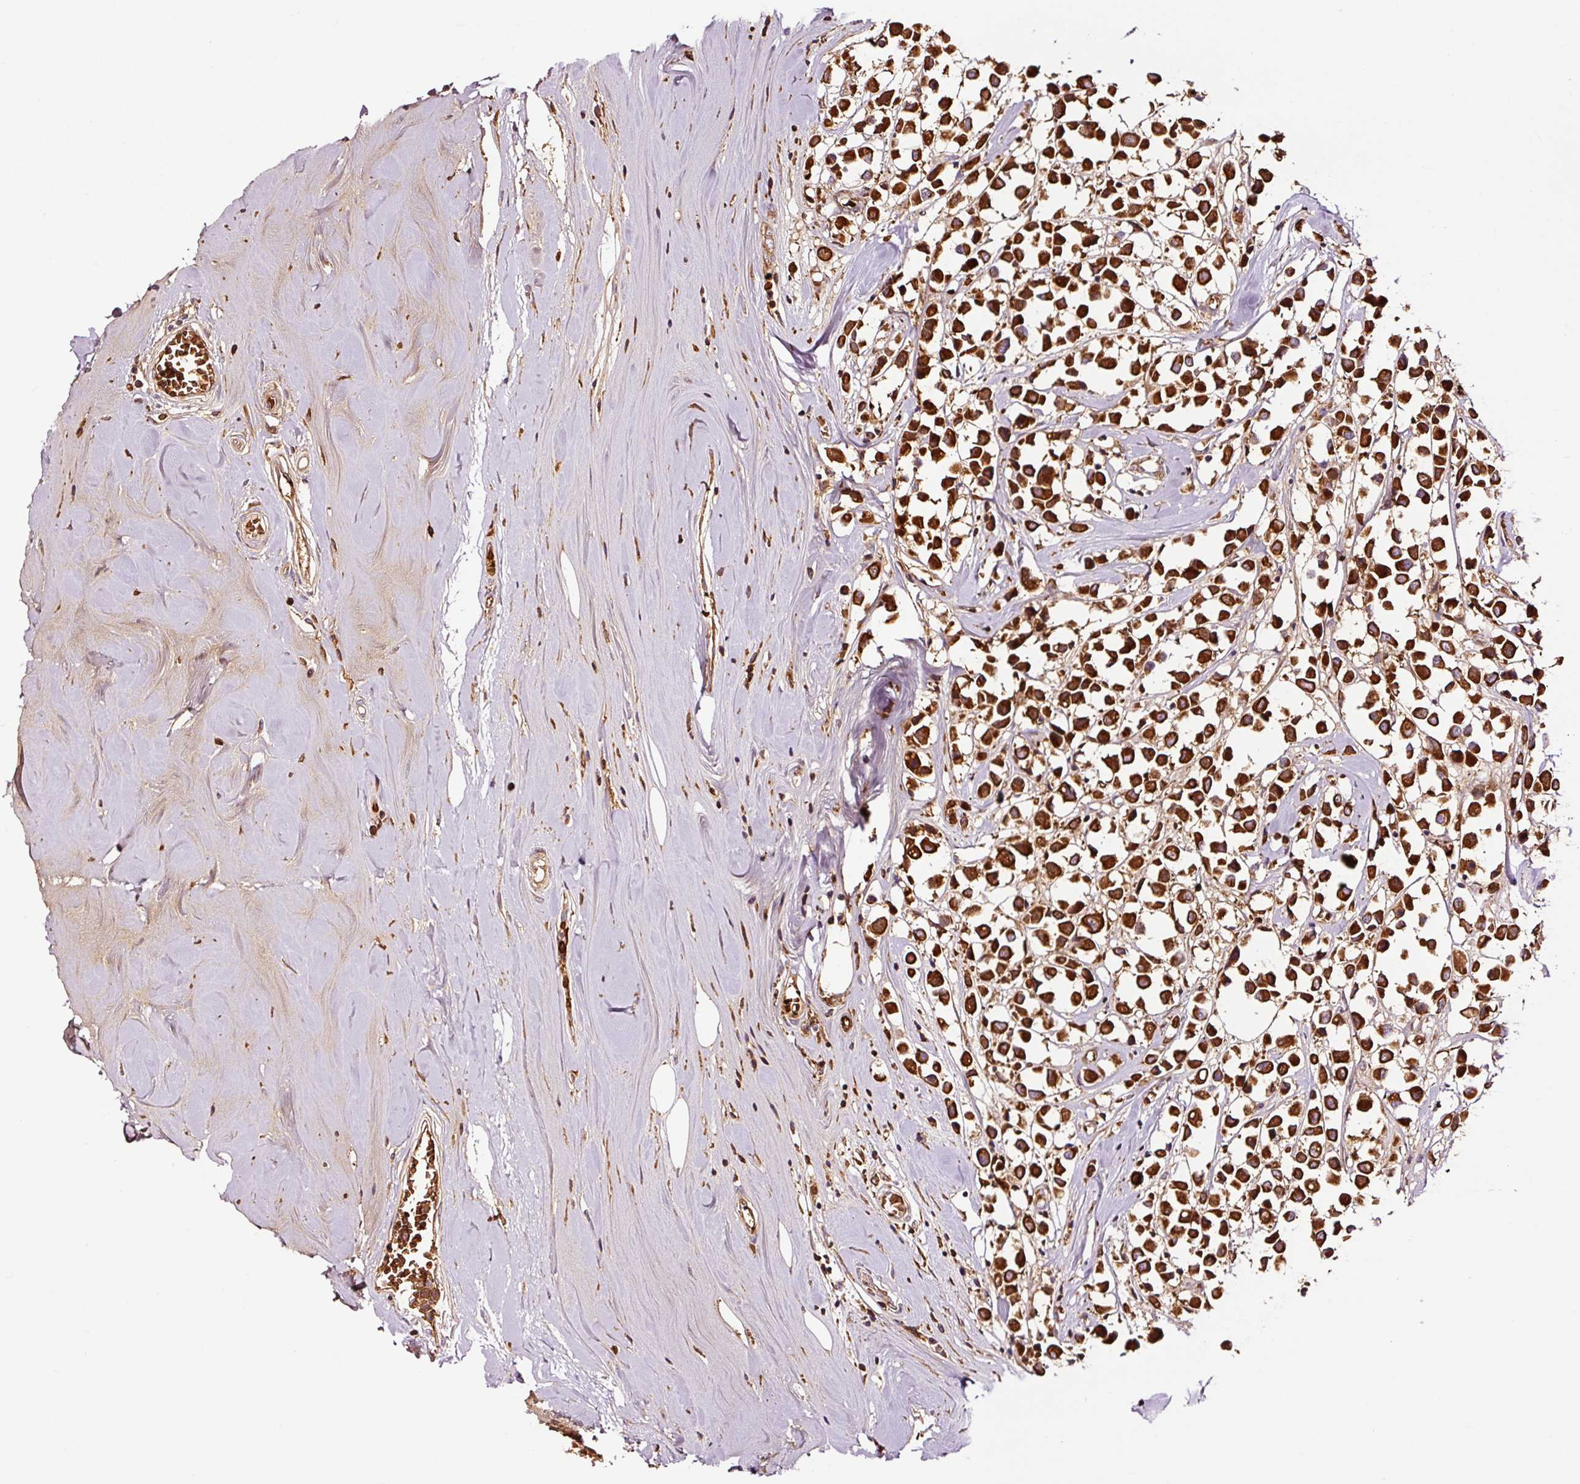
{"staining": {"intensity": "strong", "quantity": ">75%", "location": "cytoplasmic/membranous"}, "tissue": "breast cancer", "cell_type": "Tumor cells", "image_type": "cancer", "snomed": [{"axis": "morphology", "description": "Duct carcinoma"}, {"axis": "topography", "description": "Breast"}], "caption": "This is an image of immunohistochemistry staining of breast invasive ductal carcinoma, which shows strong expression in the cytoplasmic/membranous of tumor cells.", "gene": "PGLYRP2", "patient": {"sex": "female", "age": 61}}